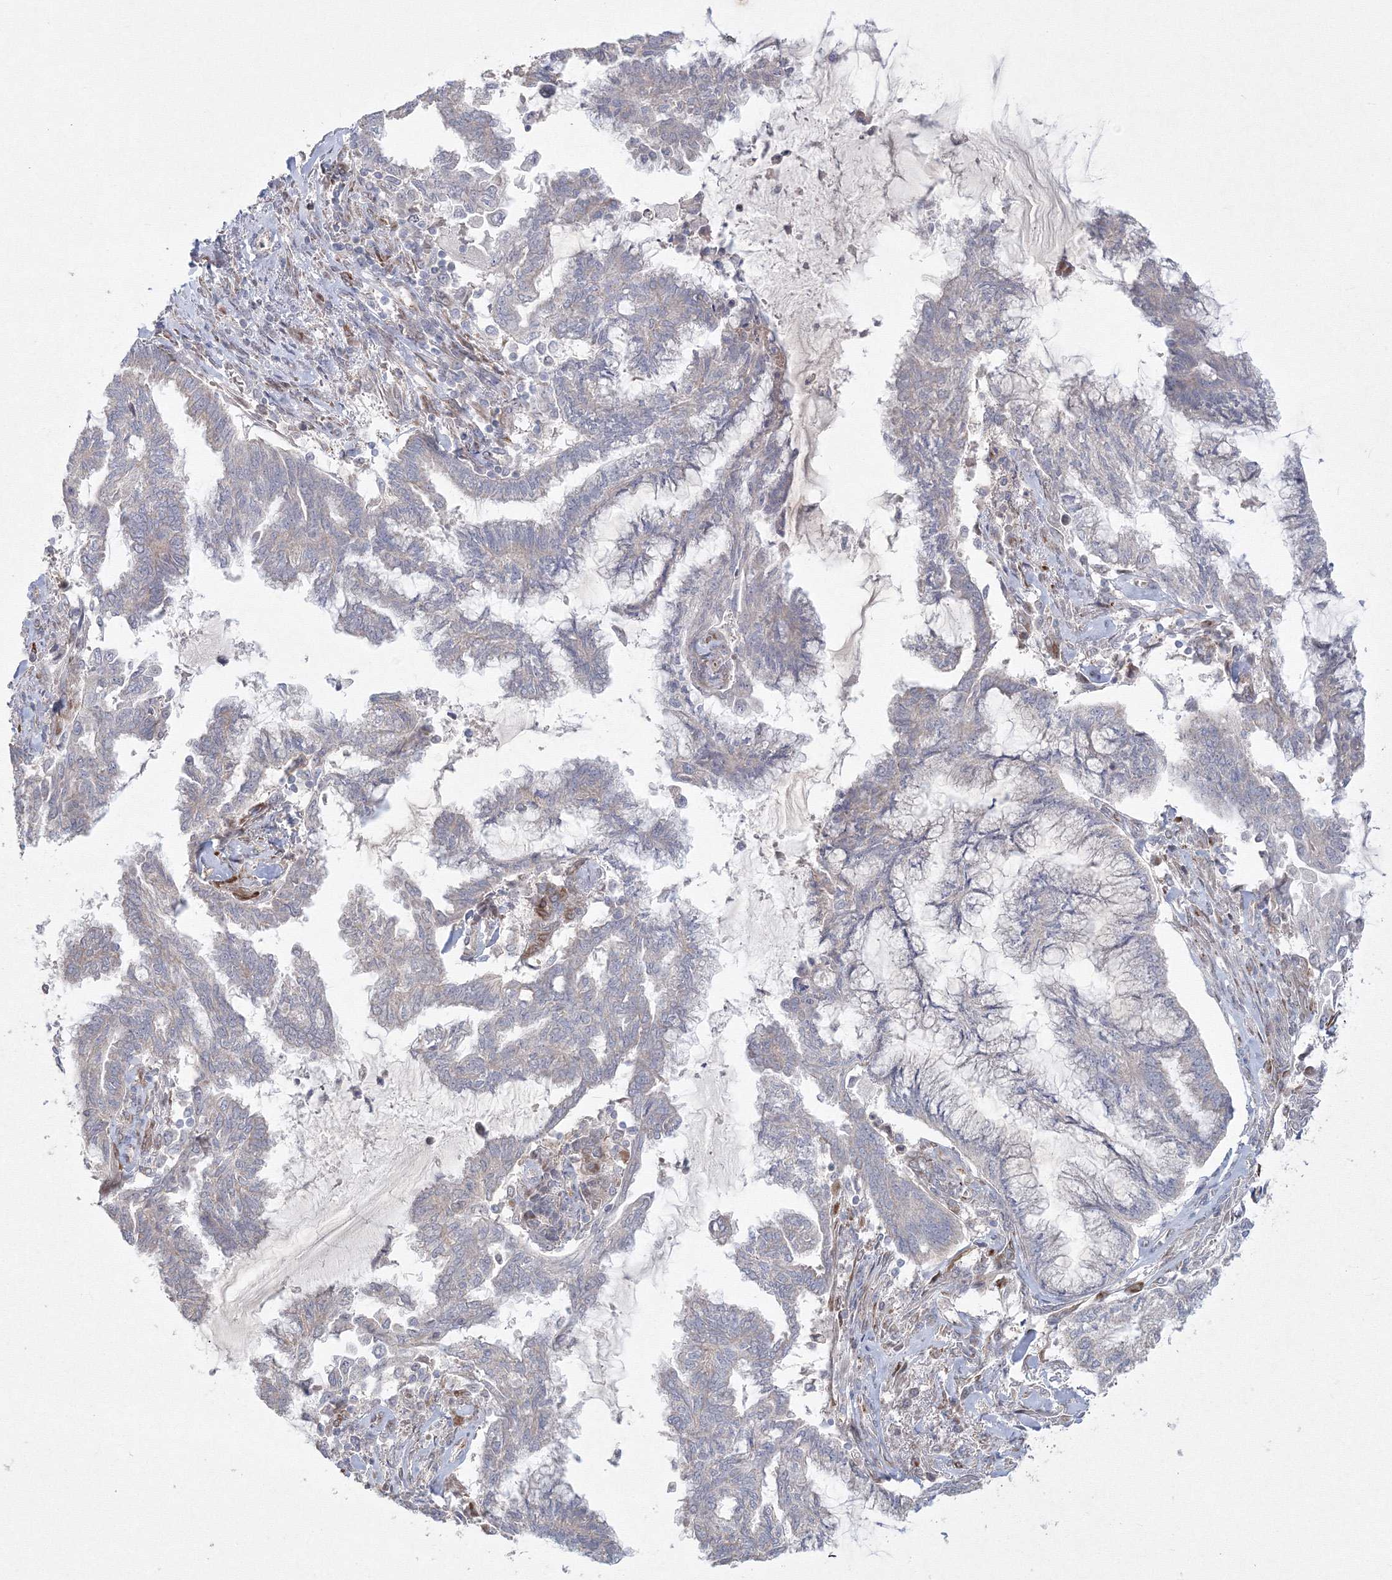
{"staining": {"intensity": "negative", "quantity": "none", "location": "none"}, "tissue": "endometrial cancer", "cell_type": "Tumor cells", "image_type": "cancer", "snomed": [{"axis": "morphology", "description": "Adenocarcinoma, NOS"}, {"axis": "topography", "description": "Endometrium"}], "caption": "Human adenocarcinoma (endometrial) stained for a protein using immunohistochemistry reveals no positivity in tumor cells.", "gene": "WDR49", "patient": {"sex": "female", "age": 86}}